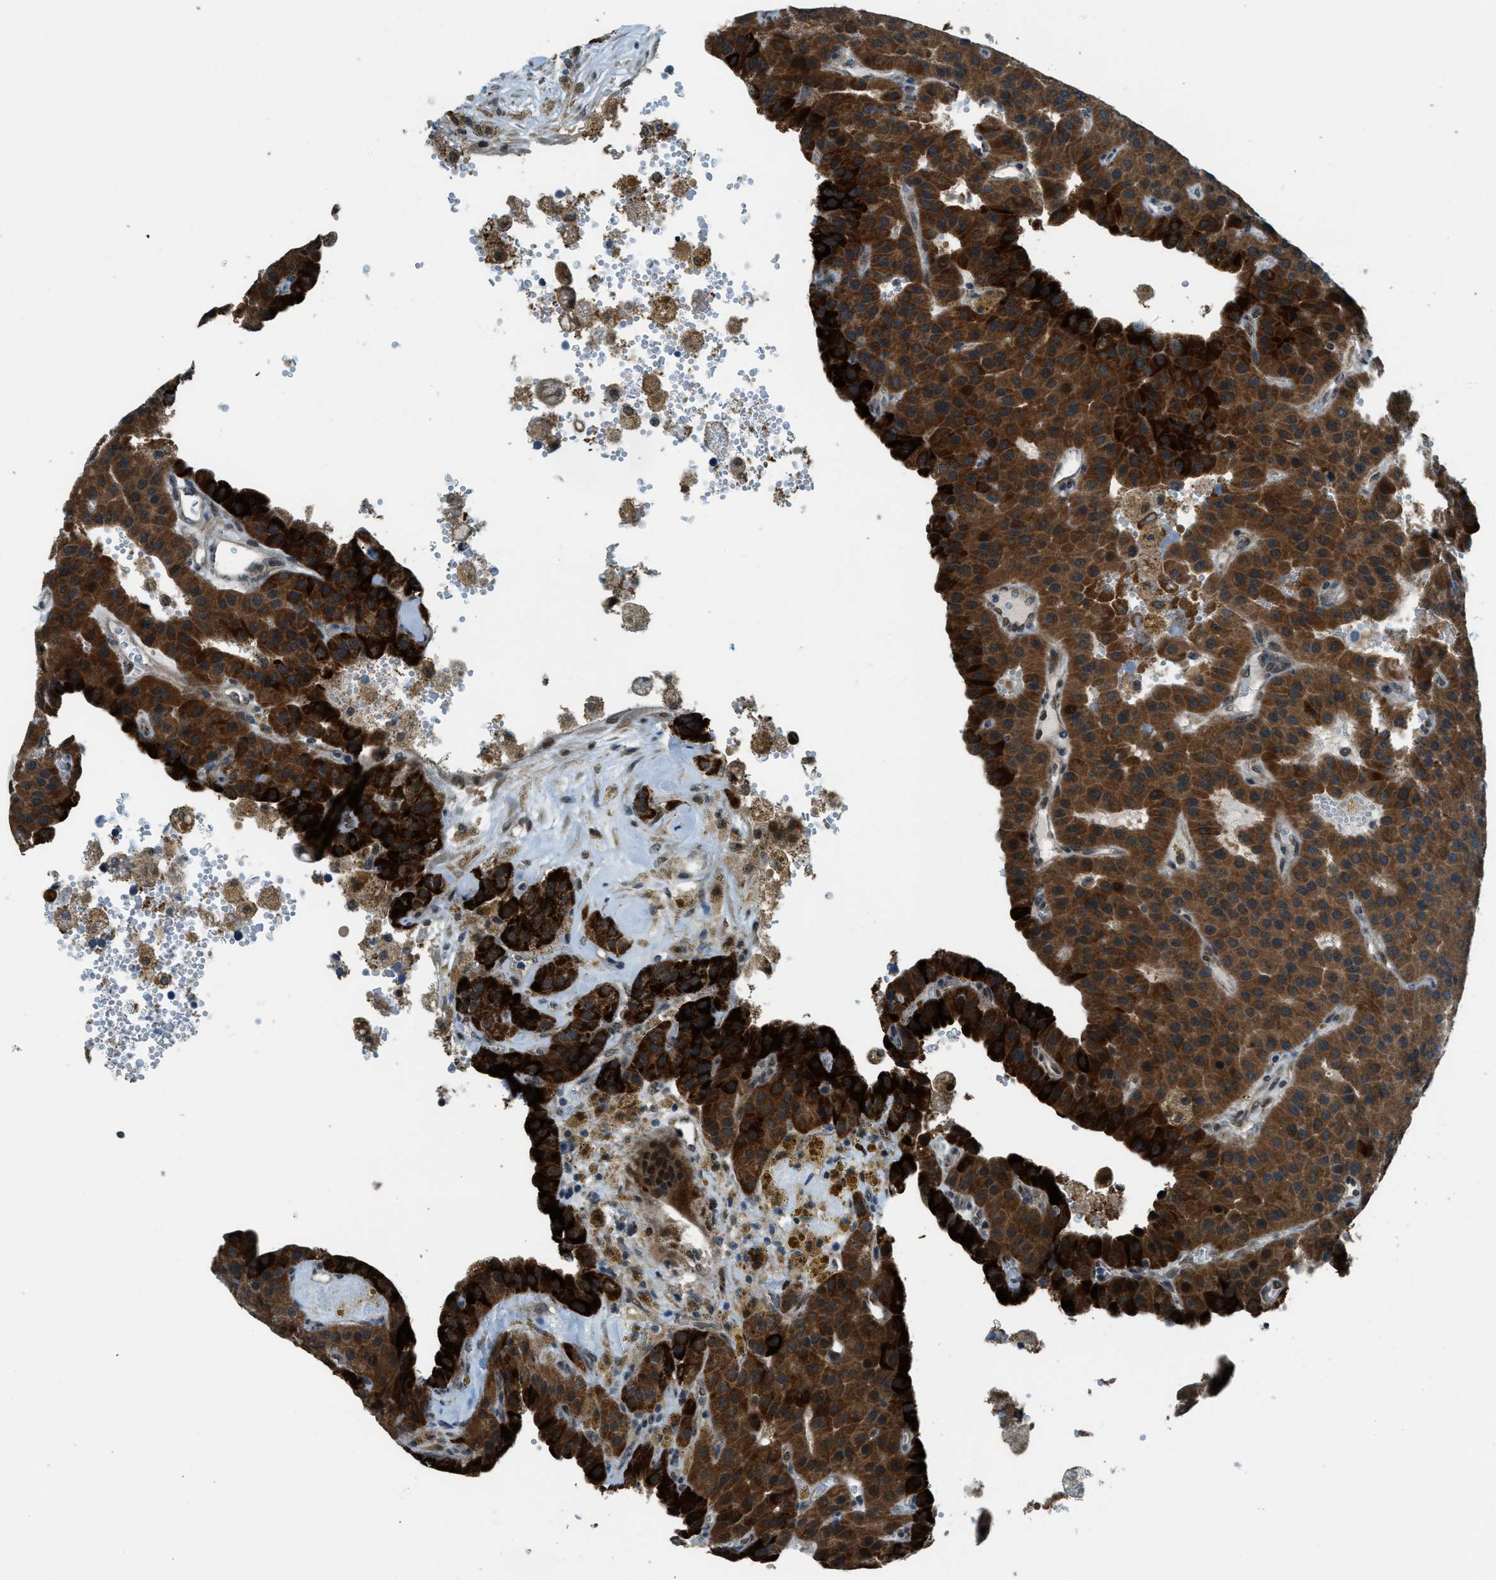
{"staining": {"intensity": "strong", "quantity": ">75%", "location": "cytoplasmic/membranous"}, "tissue": "parathyroid gland", "cell_type": "Glandular cells", "image_type": "normal", "snomed": [{"axis": "morphology", "description": "Normal tissue, NOS"}, {"axis": "morphology", "description": "Adenoma, NOS"}, {"axis": "topography", "description": "Parathyroid gland"}], "caption": "Brown immunohistochemical staining in benign parathyroid gland reveals strong cytoplasmic/membranous staining in about >75% of glandular cells.", "gene": "NPEPL1", "patient": {"sex": "female", "age": 86}}